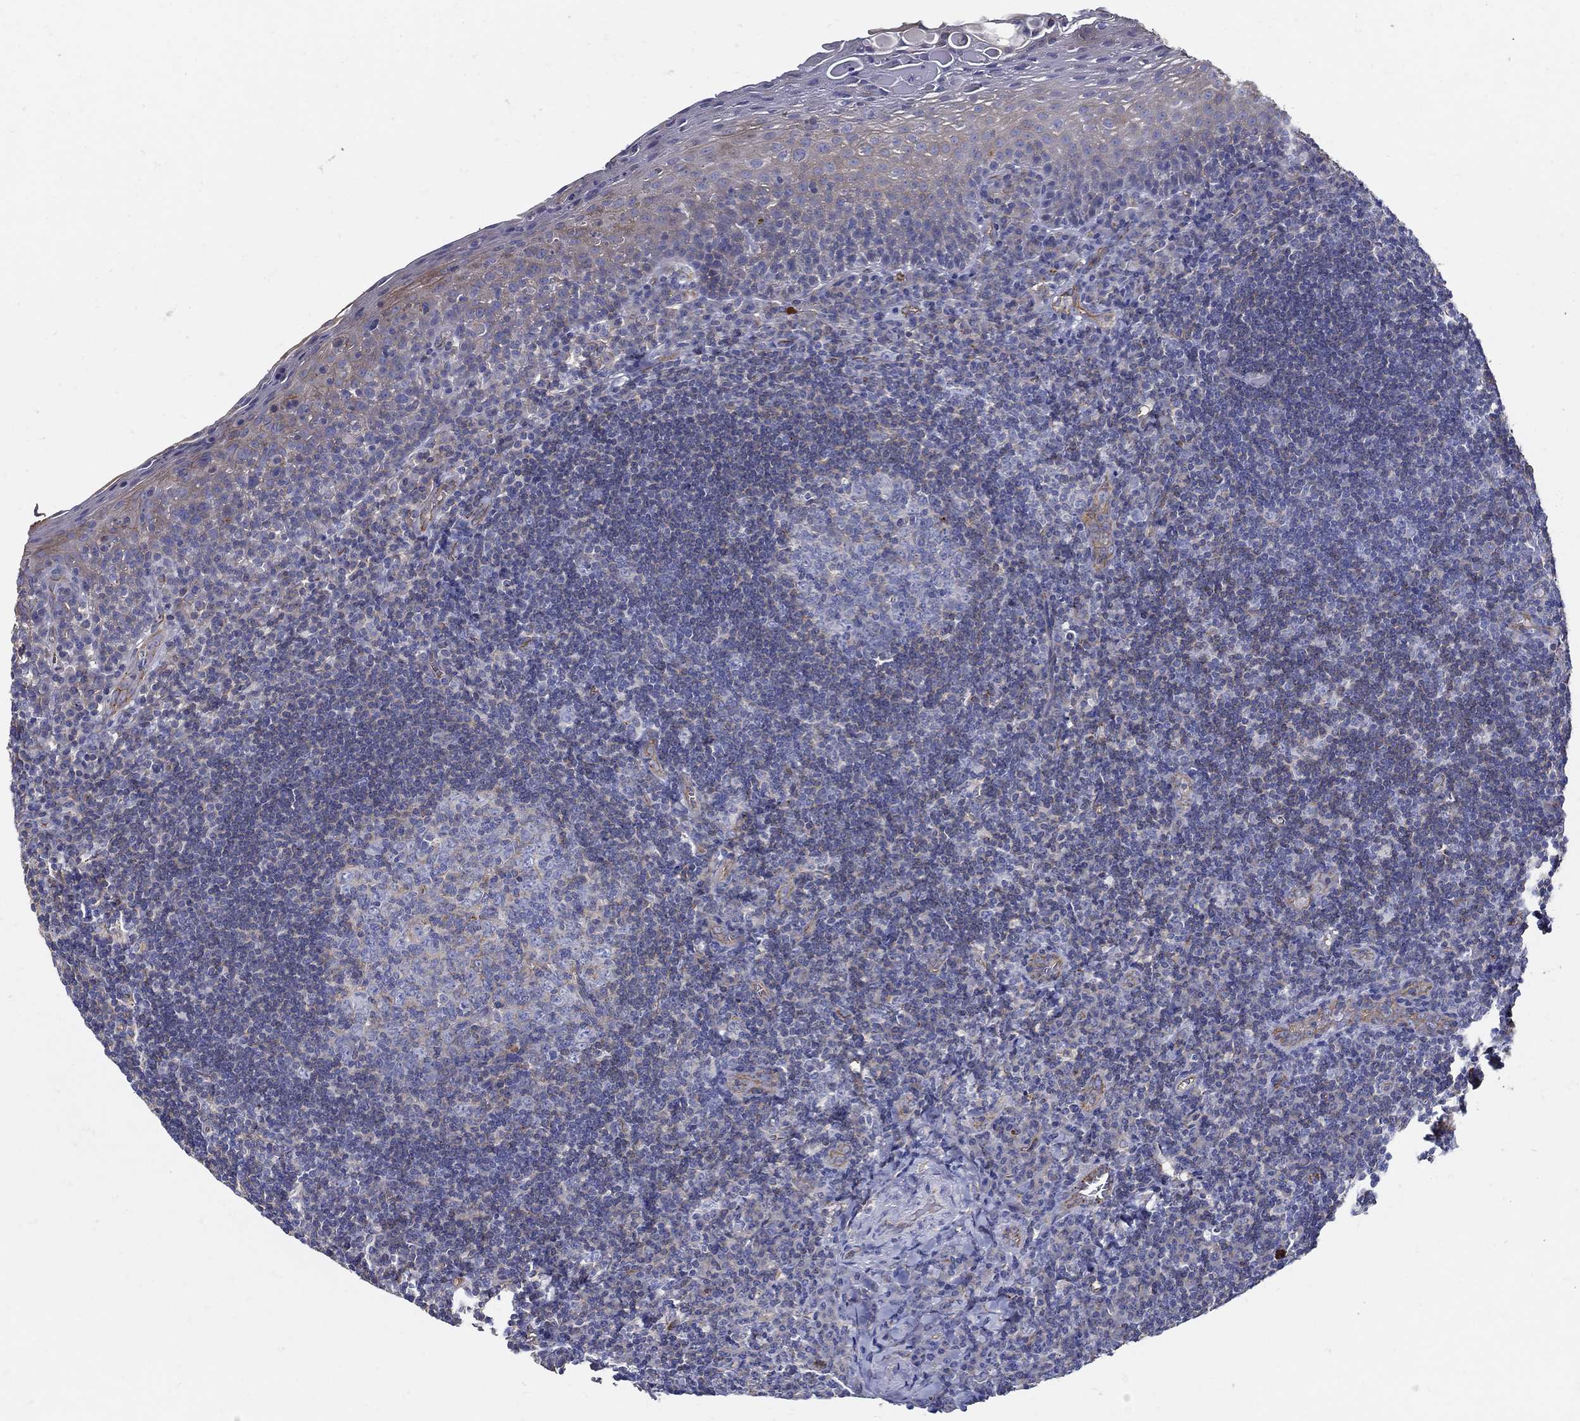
{"staining": {"intensity": "weak", "quantity": "<25%", "location": "cytoplasmic/membranous"}, "tissue": "tonsil", "cell_type": "Germinal center cells", "image_type": "normal", "snomed": [{"axis": "morphology", "description": "Normal tissue, NOS"}, {"axis": "morphology", "description": "Inflammation, NOS"}, {"axis": "topography", "description": "Tonsil"}], "caption": "Germinal center cells show no significant staining in benign tonsil. (Stains: DAB immunohistochemistry (IHC) with hematoxylin counter stain, Microscopy: brightfield microscopy at high magnification).", "gene": "APBB3", "patient": {"sex": "female", "age": 31}}